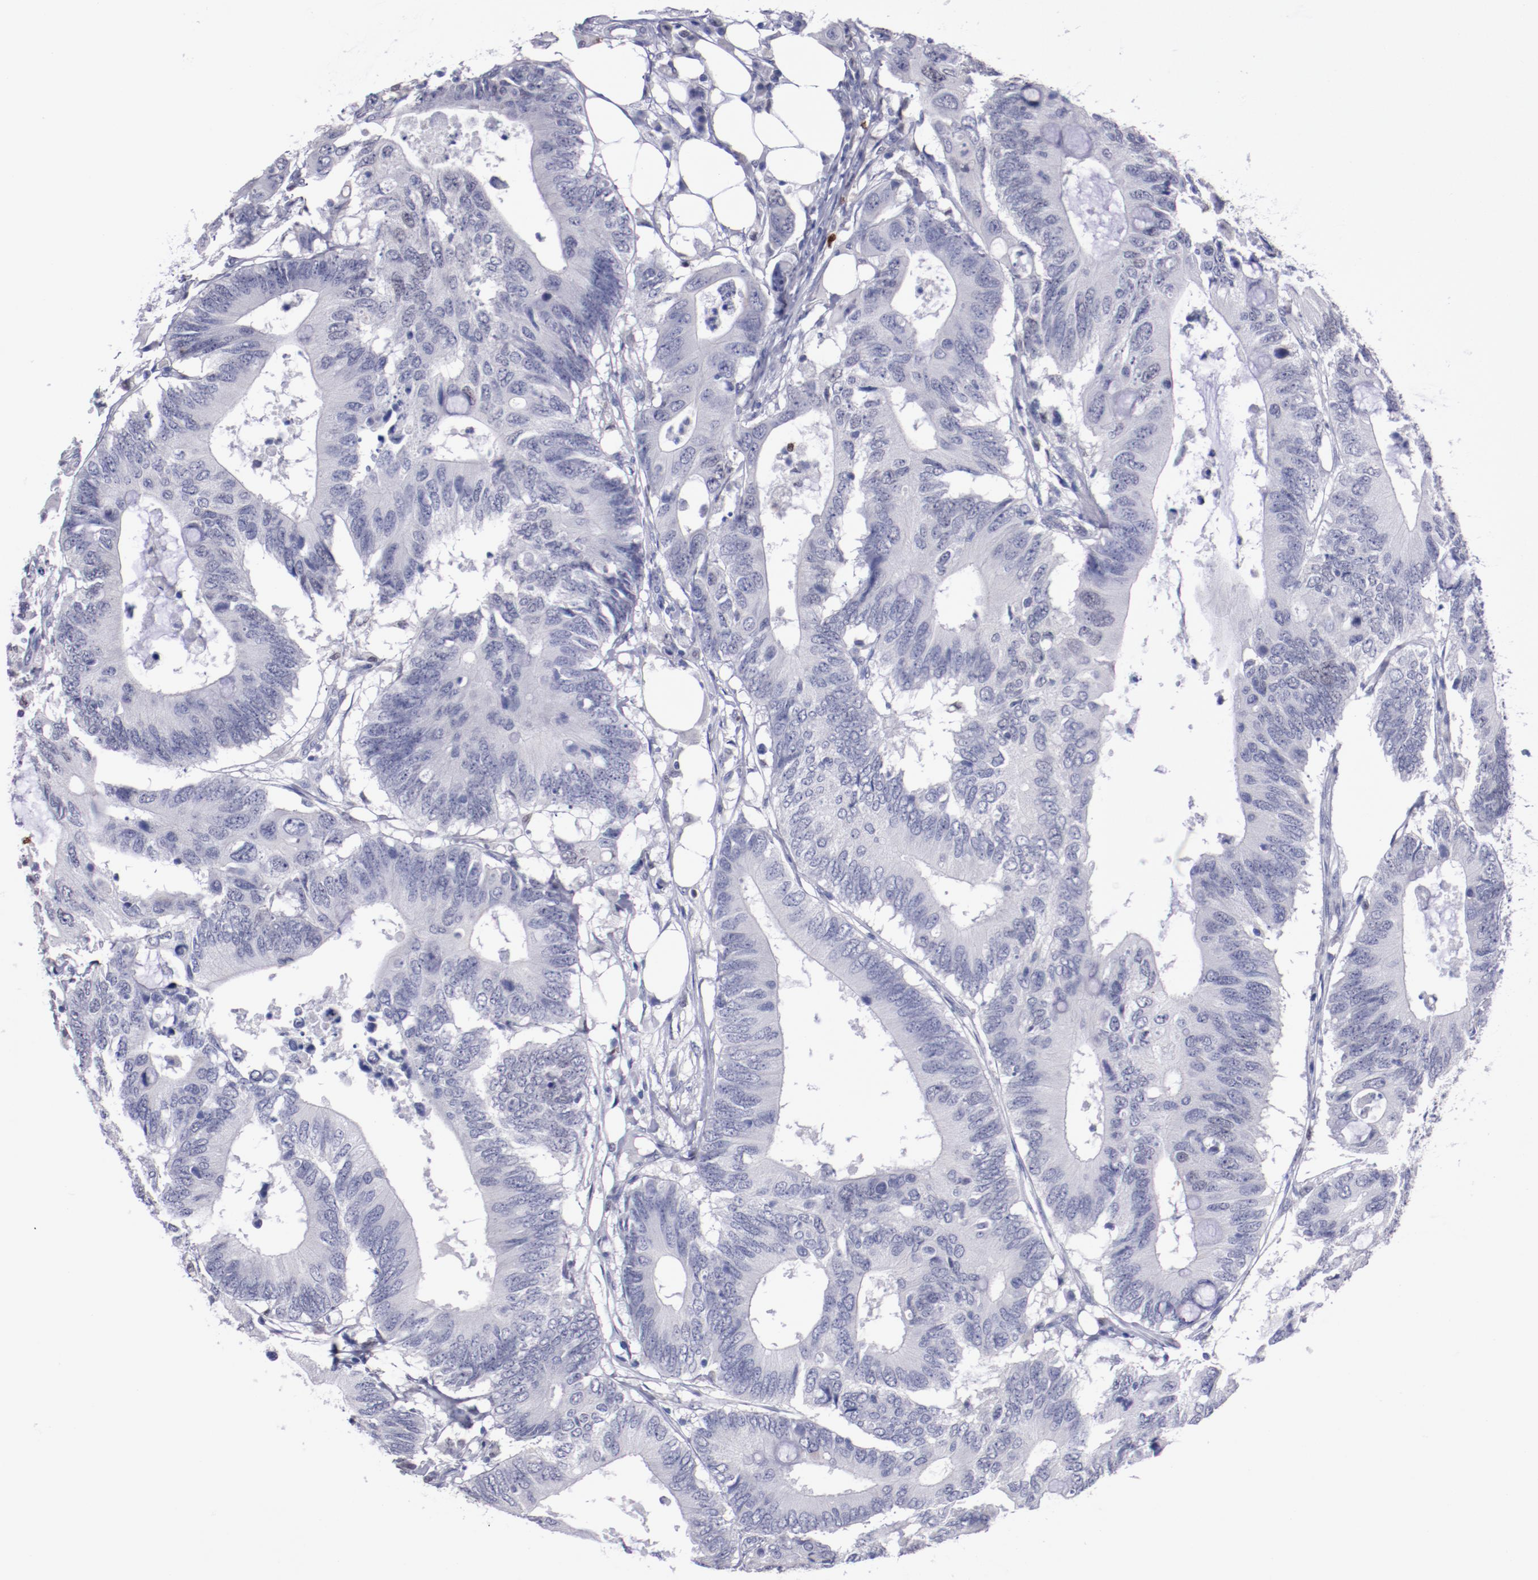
{"staining": {"intensity": "negative", "quantity": "none", "location": "none"}, "tissue": "colorectal cancer", "cell_type": "Tumor cells", "image_type": "cancer", "snomed": [{"axis": "morphology", "description": "Adenocarcinoma, NOS"}, {"axis": "topography", "description": "Colon"}], "caption": "Immunohistochemical staining of human colorectal cancer (adenocarcinoma) reveals no significant staining in tumor cells.", "gene": "IRF8", "patient": {"sex": "male", "age": 71}}